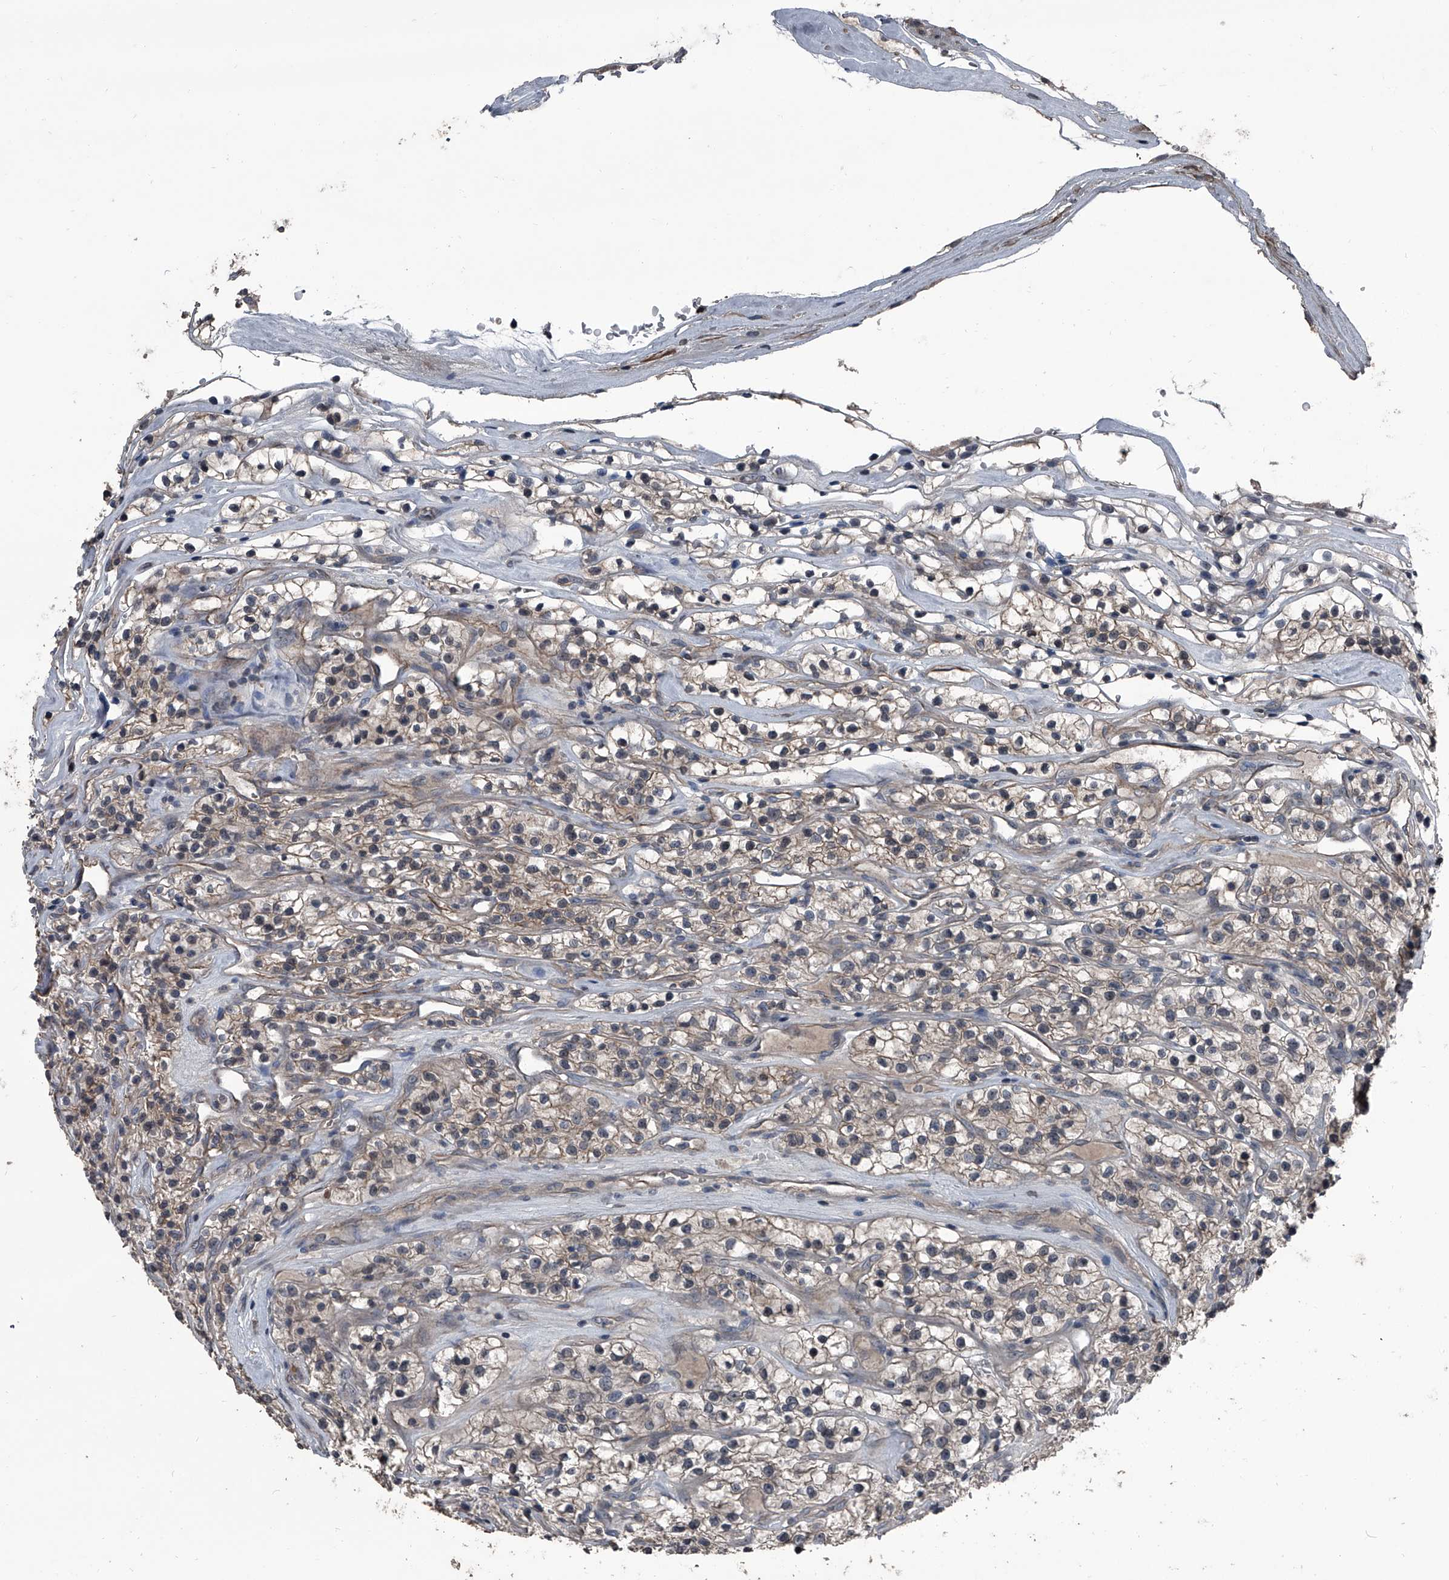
{"staining": {"intensity": "weak", "quantity": ">75%", "location": "cytoplasmic/membranous"}, "tissue": "renal cancer", "cell_type": "Tumor cells", "image_type": "cancer", "snomed": [{"axis": "morphology", "description": "Adenocarcinoma, NOS"}, {"axis": "topography", "description": "Kidney"}], "caption": "About >75% of tumor cells in adenocarcinoma (renal) show weak cytoplasmic/membranous protein positivity as visualized by brown immunohistochemical staining.", "gene": "OARD1", "patient": {"sex": "female", "age": 57}}